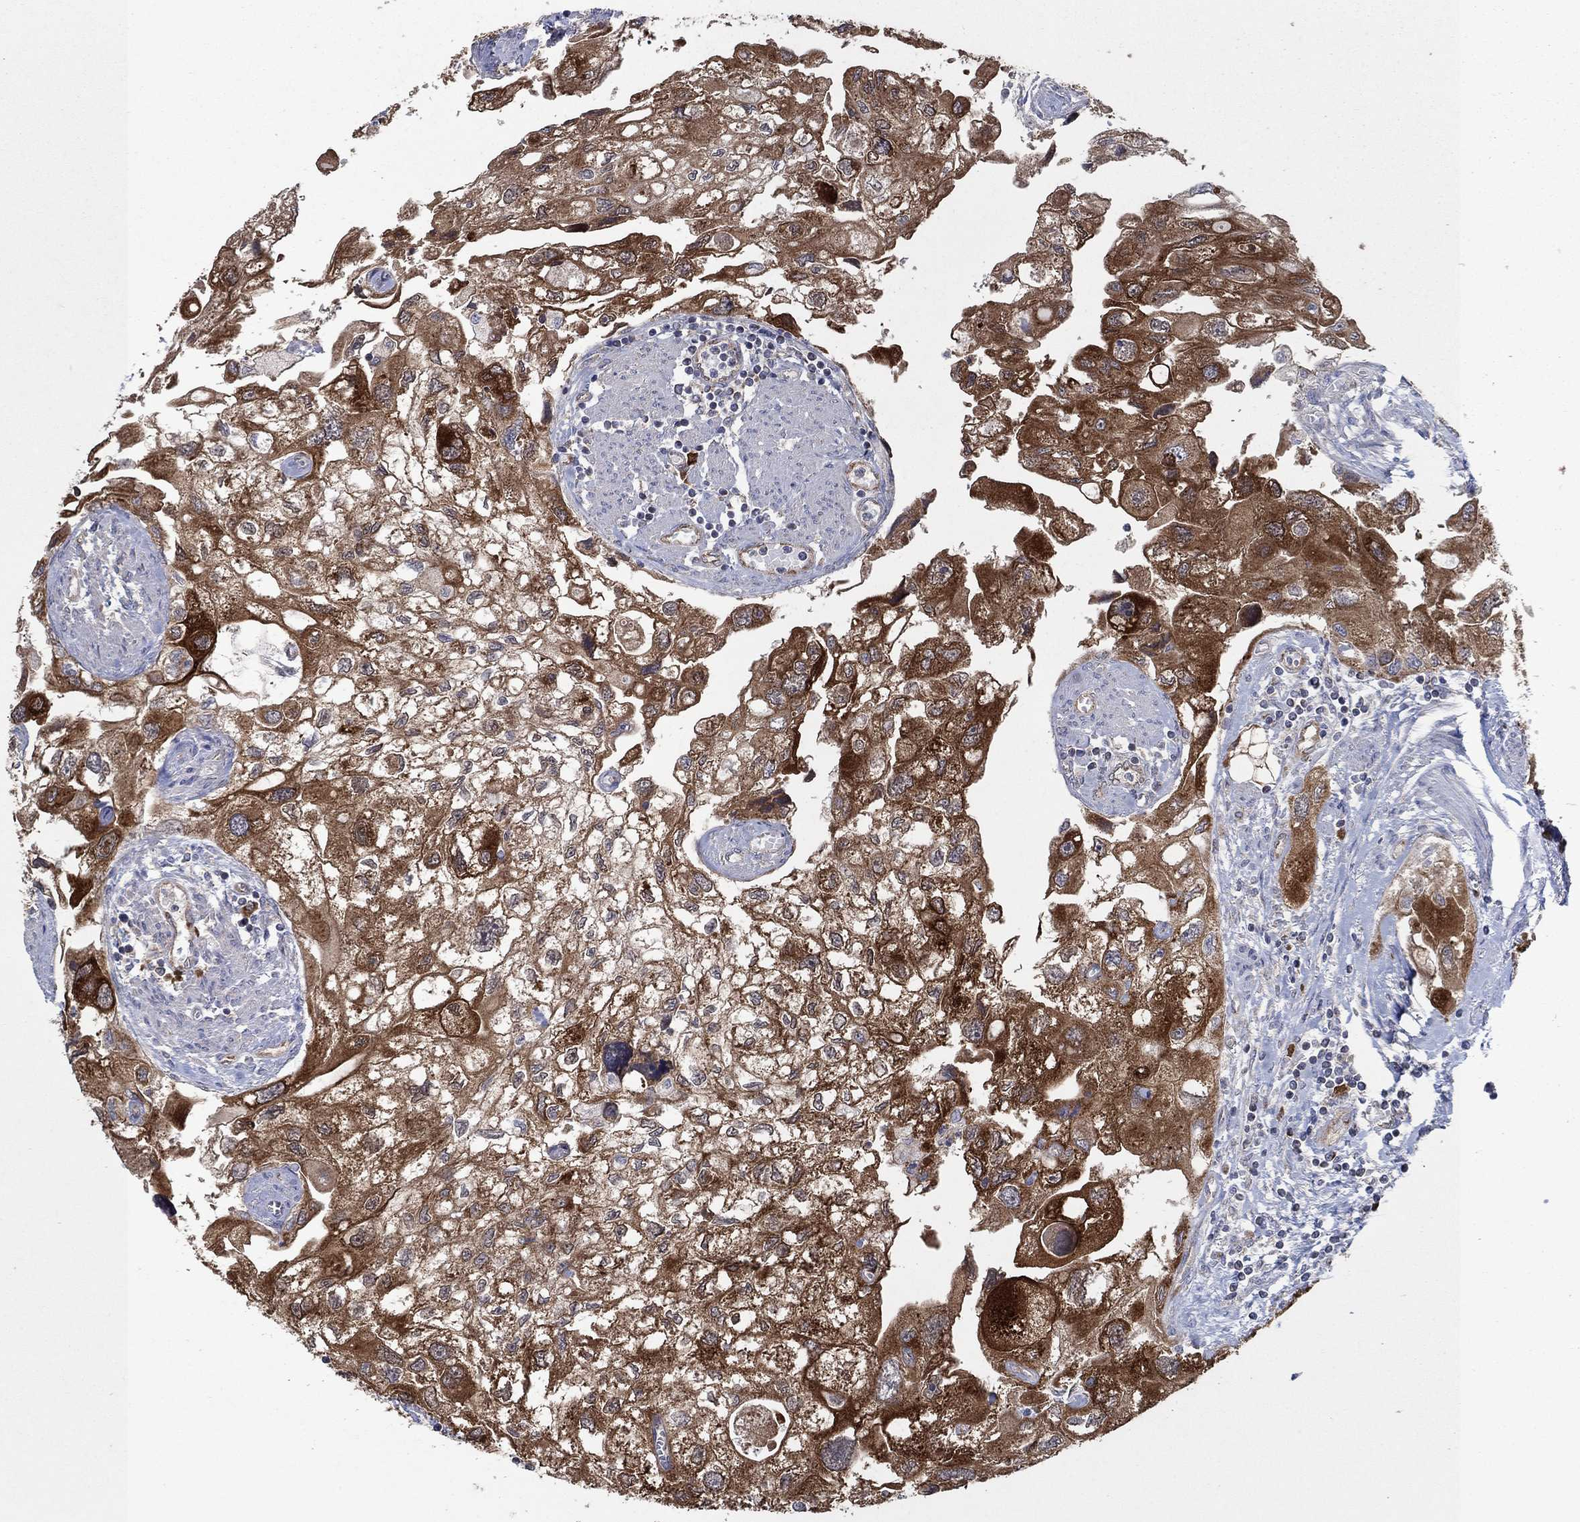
{"staining": {"intensity": "strong", "quantity": ">75%", "location": "cytoplasmic/membranous"}, "tissue": "urothelial cancer", "cell_type": "Tumor cells", "image_type": "cancer", "snomed": [{"axis": "morphology", "description": "Urothelial carcinoma, High grade"}, {"axis": "topography", "description": "Urinary bladder"}], "caption": "This micrograph exhibits high-grade urothelial carcinoma stained with IHC to label a protein in brown. The cytoplasmic/membranous of tumor cells show strong positivity for the protein. Nuclei are counter-stained blue.", "gene": "HID1", "patient": {"sex": "male", "age": 59}}